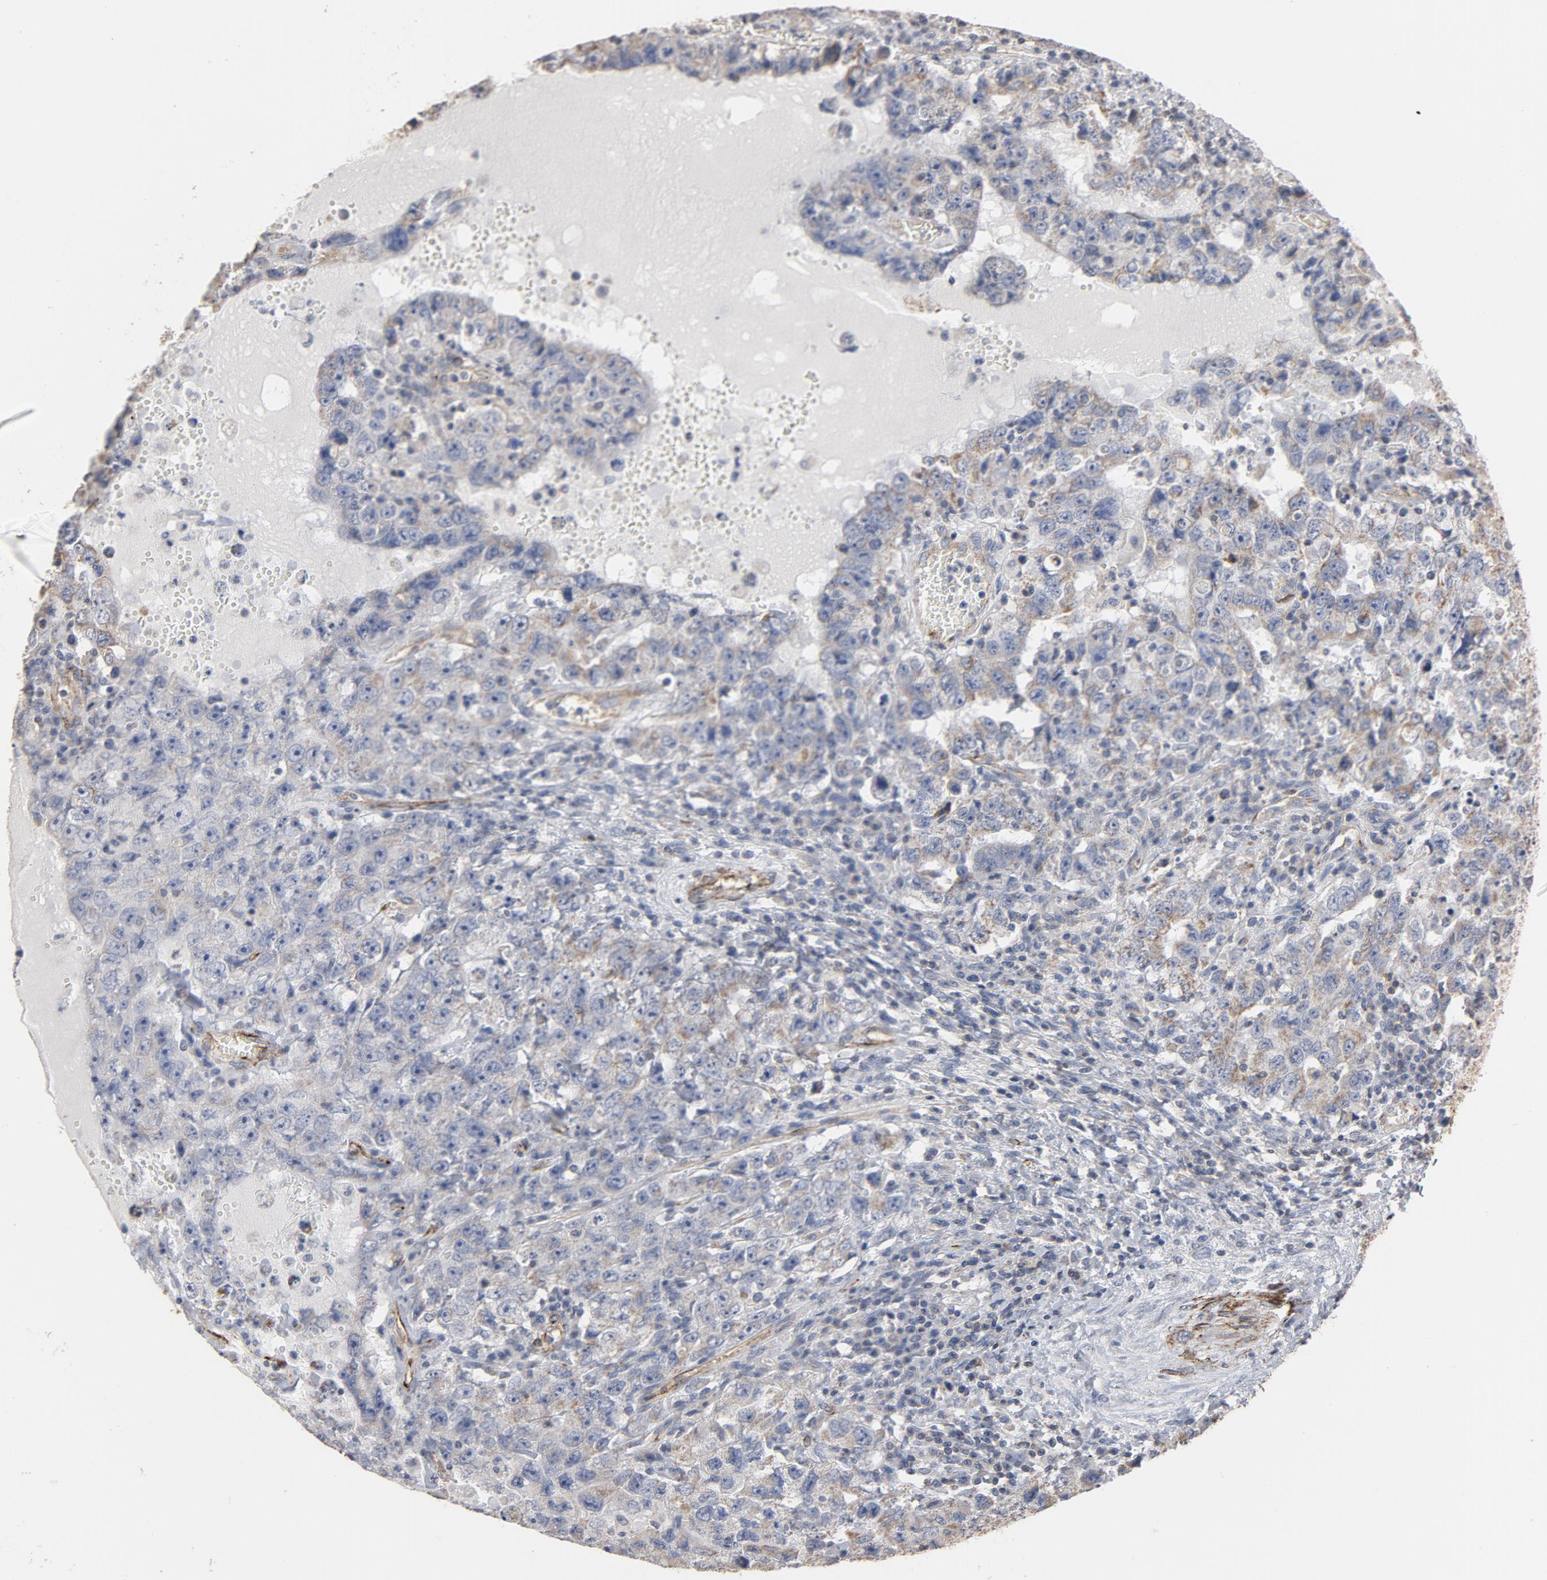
{"staining": {"intensity": "weak", "quantity": "25%-75%", "location": "cytoplasmic/membranous"}, "tissue": "testis cancer", "cell_type": "Tumor cells", "image_type": "cancer", "snomed": [{"axis": "morphology", "description": "Carcinoma, Embryonal, NOS"}, {"axis": "topography", "description": "Testis"}], "caption": "Immunohistochemical staining of testis cancer (embryonal carcinoma) demonstrates low levels of weak cytoplasmic/membranous expression in approximately 25%-75% of tumor cells.", "gene": "GNG2", "patient": {"sex": "male", "age": 26}}